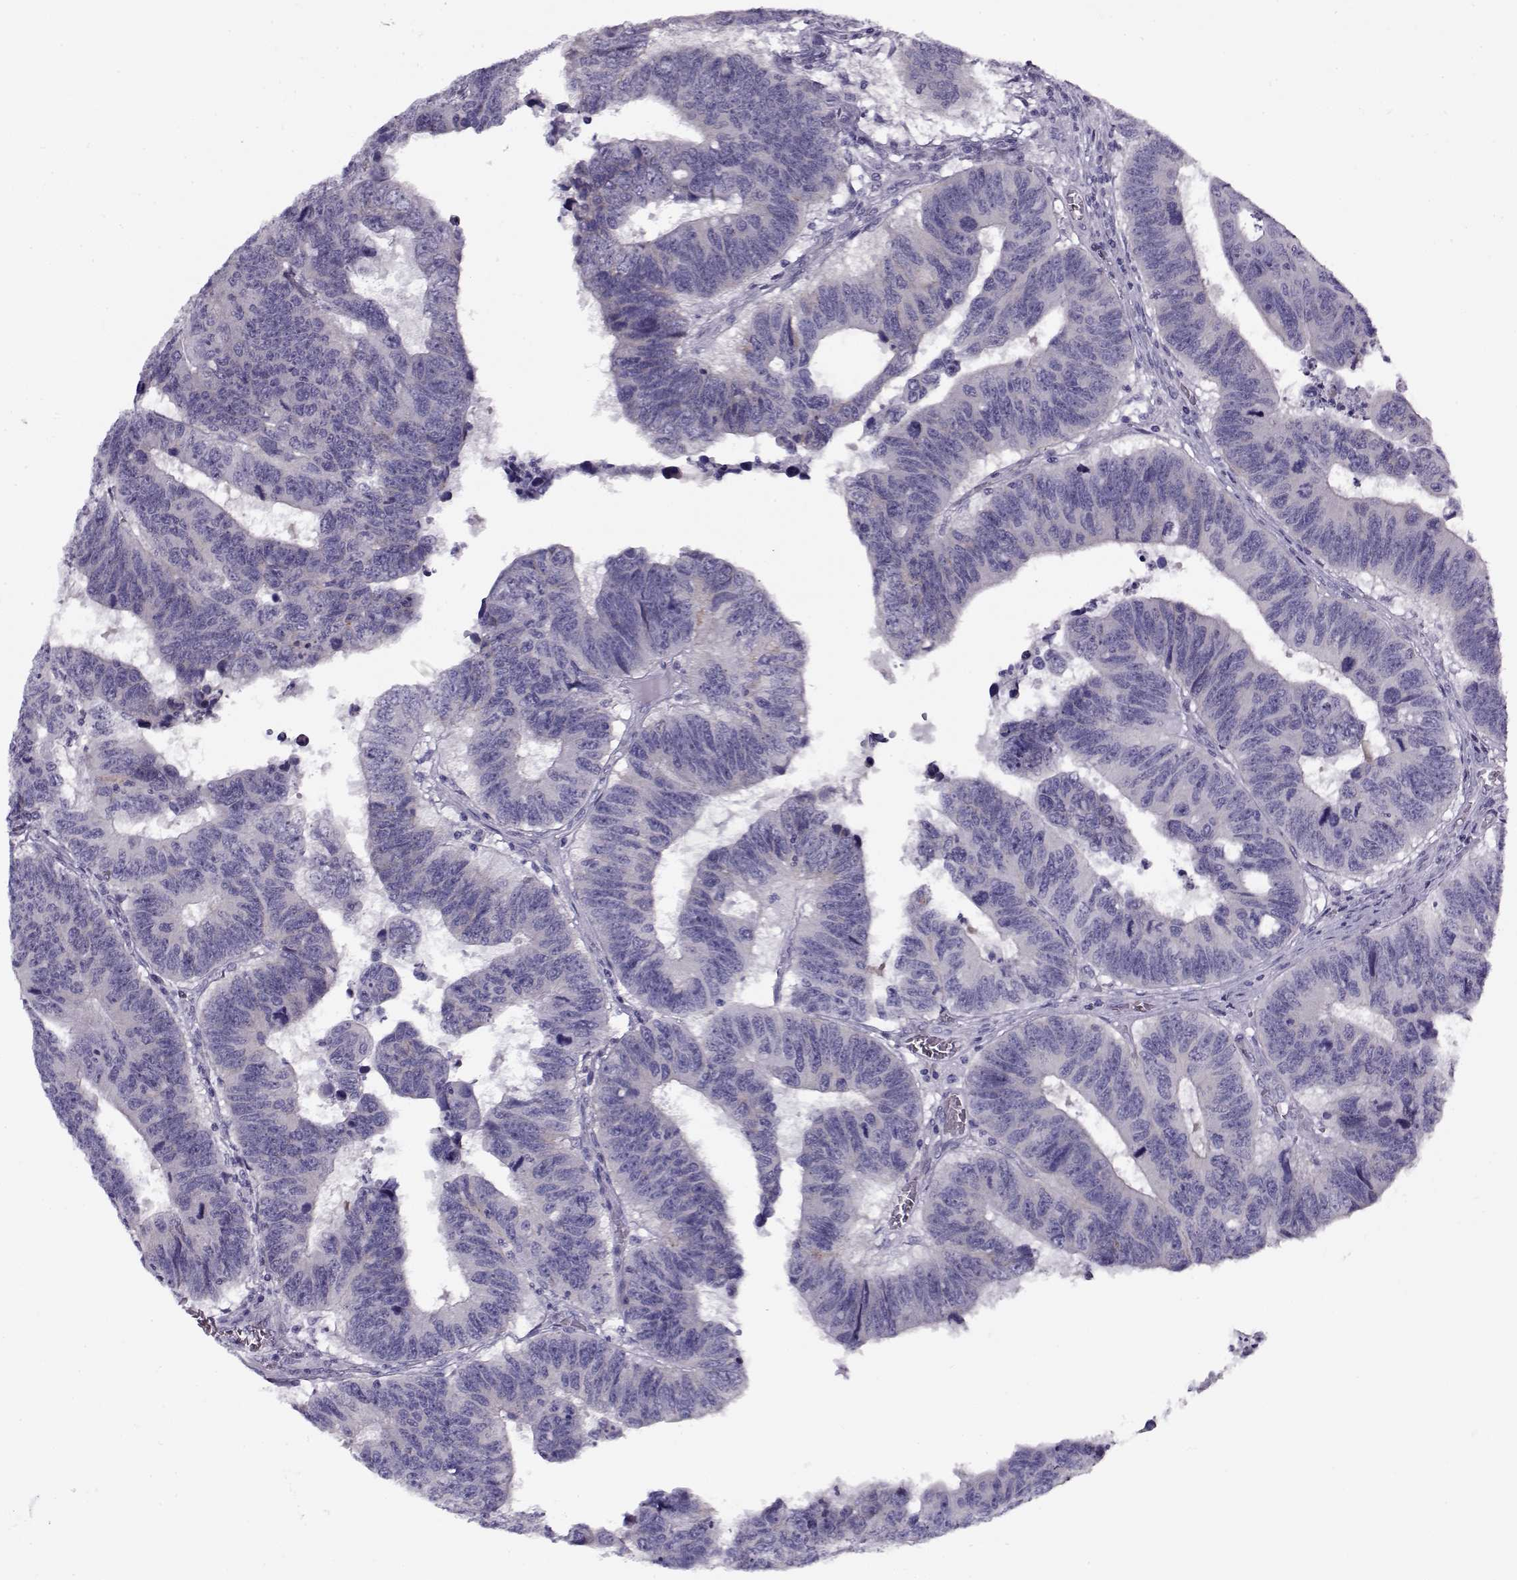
{"staining": {"intensity": "negative", "quantity": "none", "location": "none"}, "tissue": "colorectal cancer", "cell_type": "Tumor cells", "image_type": "cancer", "snomed": [{"axis": "morphology", "description": "Adenocarcinoma, NOS"}, {"axis": "topography", "description": "Appendix"}, {"axis": "topography", "description": "Colon"}, {"axis": "topography", "description": "Cecum"}, {"axis": "topography", "description": "Colon asc"}], "caption": "This micrograph is of colorectal adenocarcinoma stained with immunohistochemistry (IHC) to label a protein in brown with the nuclei are counter-stained blue. There is no expression in tumor cells. (DAB immunohistochemistry (IHC), high magnification).", "gene": "PP2D1", "patient": {"sex": "female", "age": 85}}